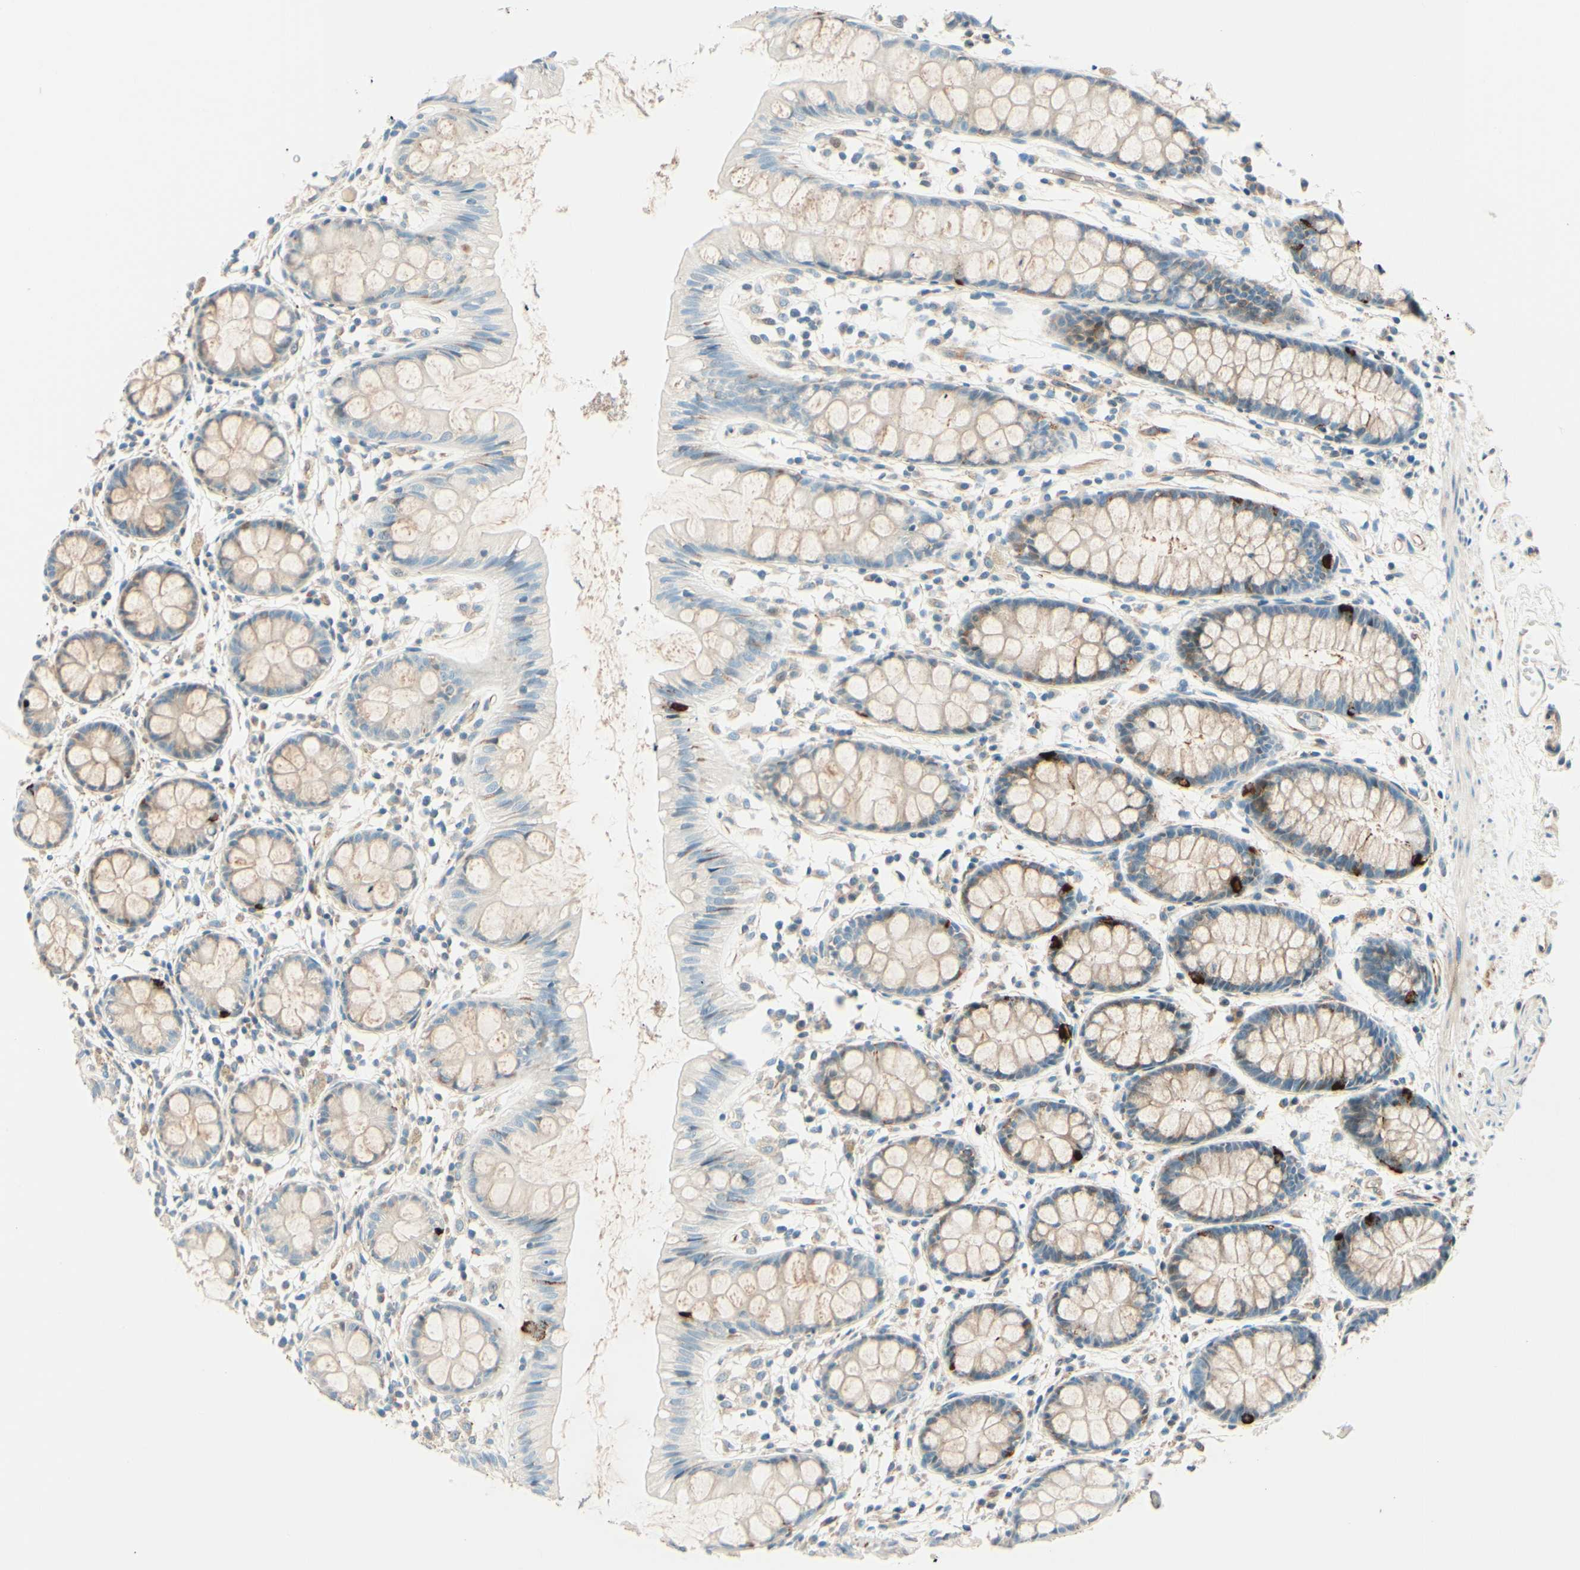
{"staining": {"intensity": "weak", "quantity": ">75%", "location": "cytoplasmic/membranous"}, "tissue": "rectum", "cell_type": "Glandular cells", "image_type": "normal", "snomed": [{"axis": "morphology", "description": "Normal tissue, NOS"}, {"axis": "topography", "description": "Rectum"}], "caption": "Immunohistochemistry (IHC) micrograph of normal human rectum stained for a protein (brown), which demonstrates low levels of weak cytoplasmic/membranous staining in about >75% of glandular cells.", "gene": "TAOK2", "patient": {"sex": "female", "age": 66}}